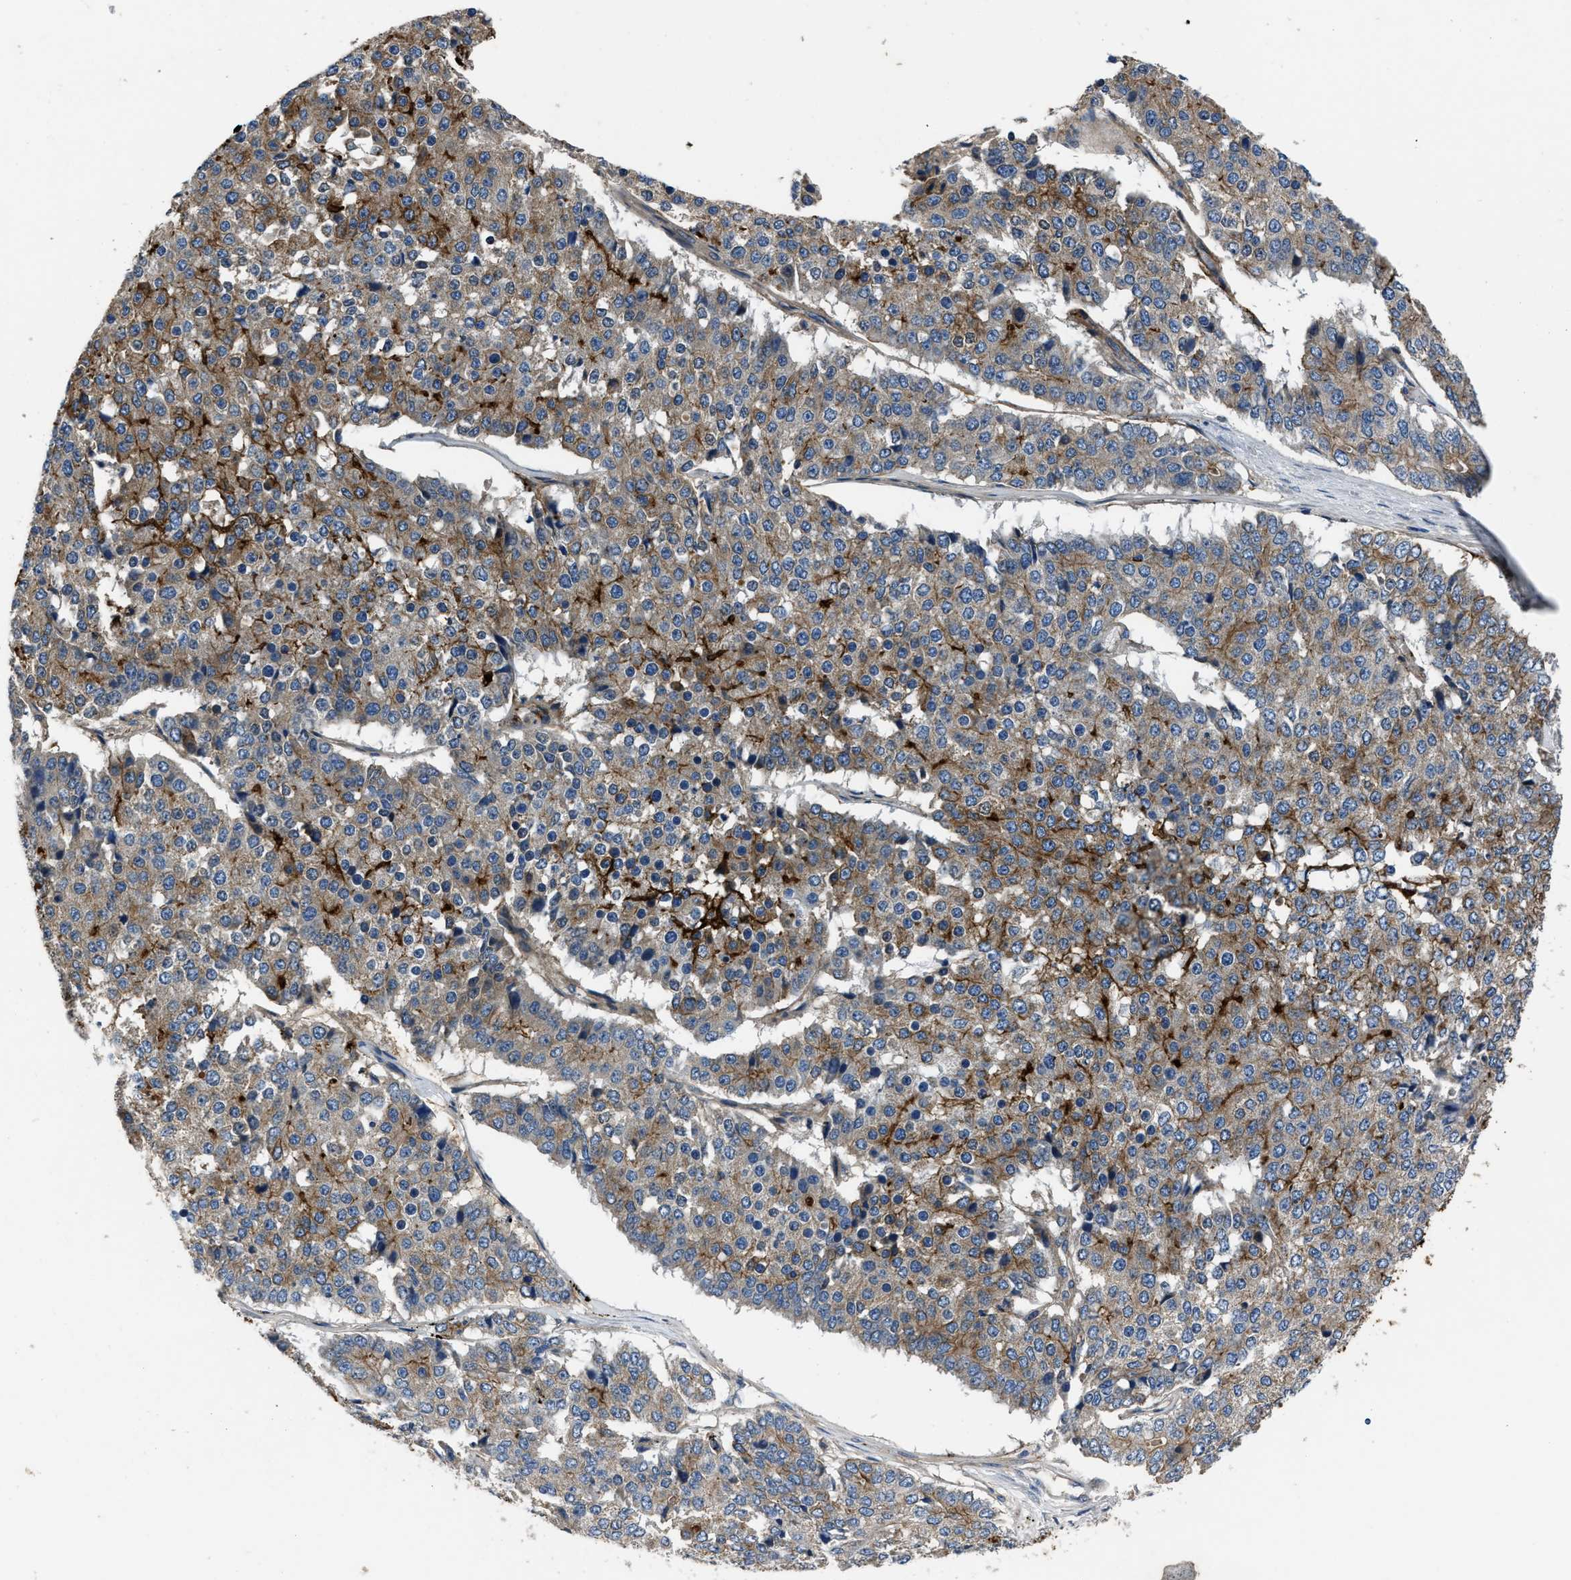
{"staining": {"intensity": "moderate", "quantity": "<25%", "location": "cytoplasmic/membranous"}, "tissue": "pancreatic cancer", "cell_type": "Tumor cells", "image_type": "cancer", "snomed": [{"axis": "morphology", "description": "Adenocarcinoma, NOS"}, {"axis": "topography", "description": "Pancreas"}], "caption": "IHC photomicrograph of adenocarcinoma (pancreatic) stained for a protein (brown), which shows low levels of moderate cytoplasmic/membranous positivity in about <25% of tumor cells.", "gene": "ERC1", "patient": {"sex": "male", "age": 50}}